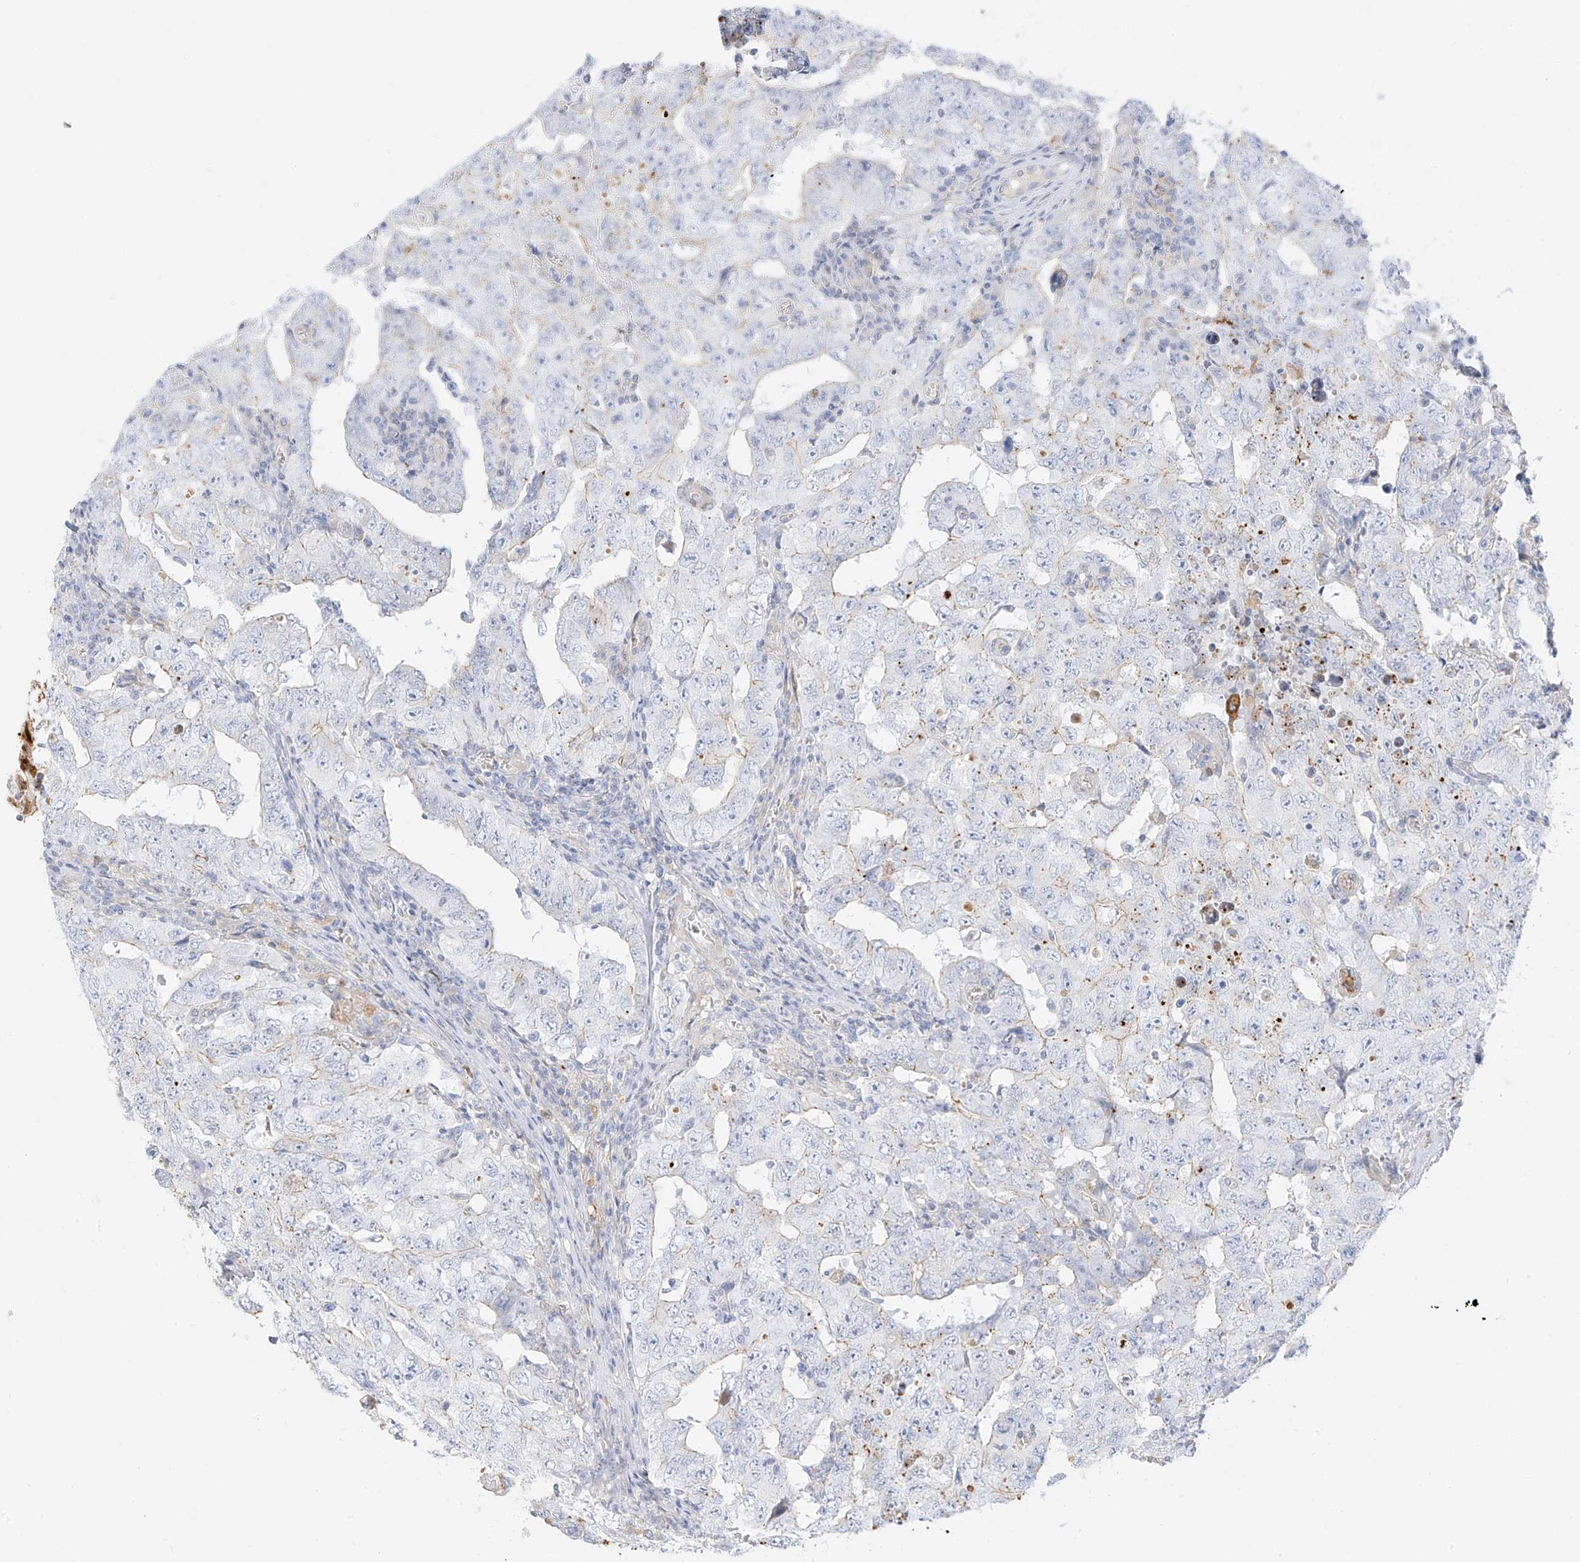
{"staining": {"intensity": "weak", "quantity": "<25%", "location": "cytoplasmic/membranous"}, "tissue": "testis cancer", "cell_type": "Tumor cells", "image_type": "cancer", "snomed": [{"axis": "morphology", "description": "Carcinoma, Embryonal, NOS"}, {"axis": "topography", "description": "Testis"}], "caption": "Immunohistochemistry photomicrograph of human testis cancer stained for a protein (brown), which demonstrates no expression in tumor cells. (DAB immunohistochemistry visualized using brightfield microscopy, high magnification).", "gene": "PCYOX1", "patient": {"sex": "male", "age": 26}}